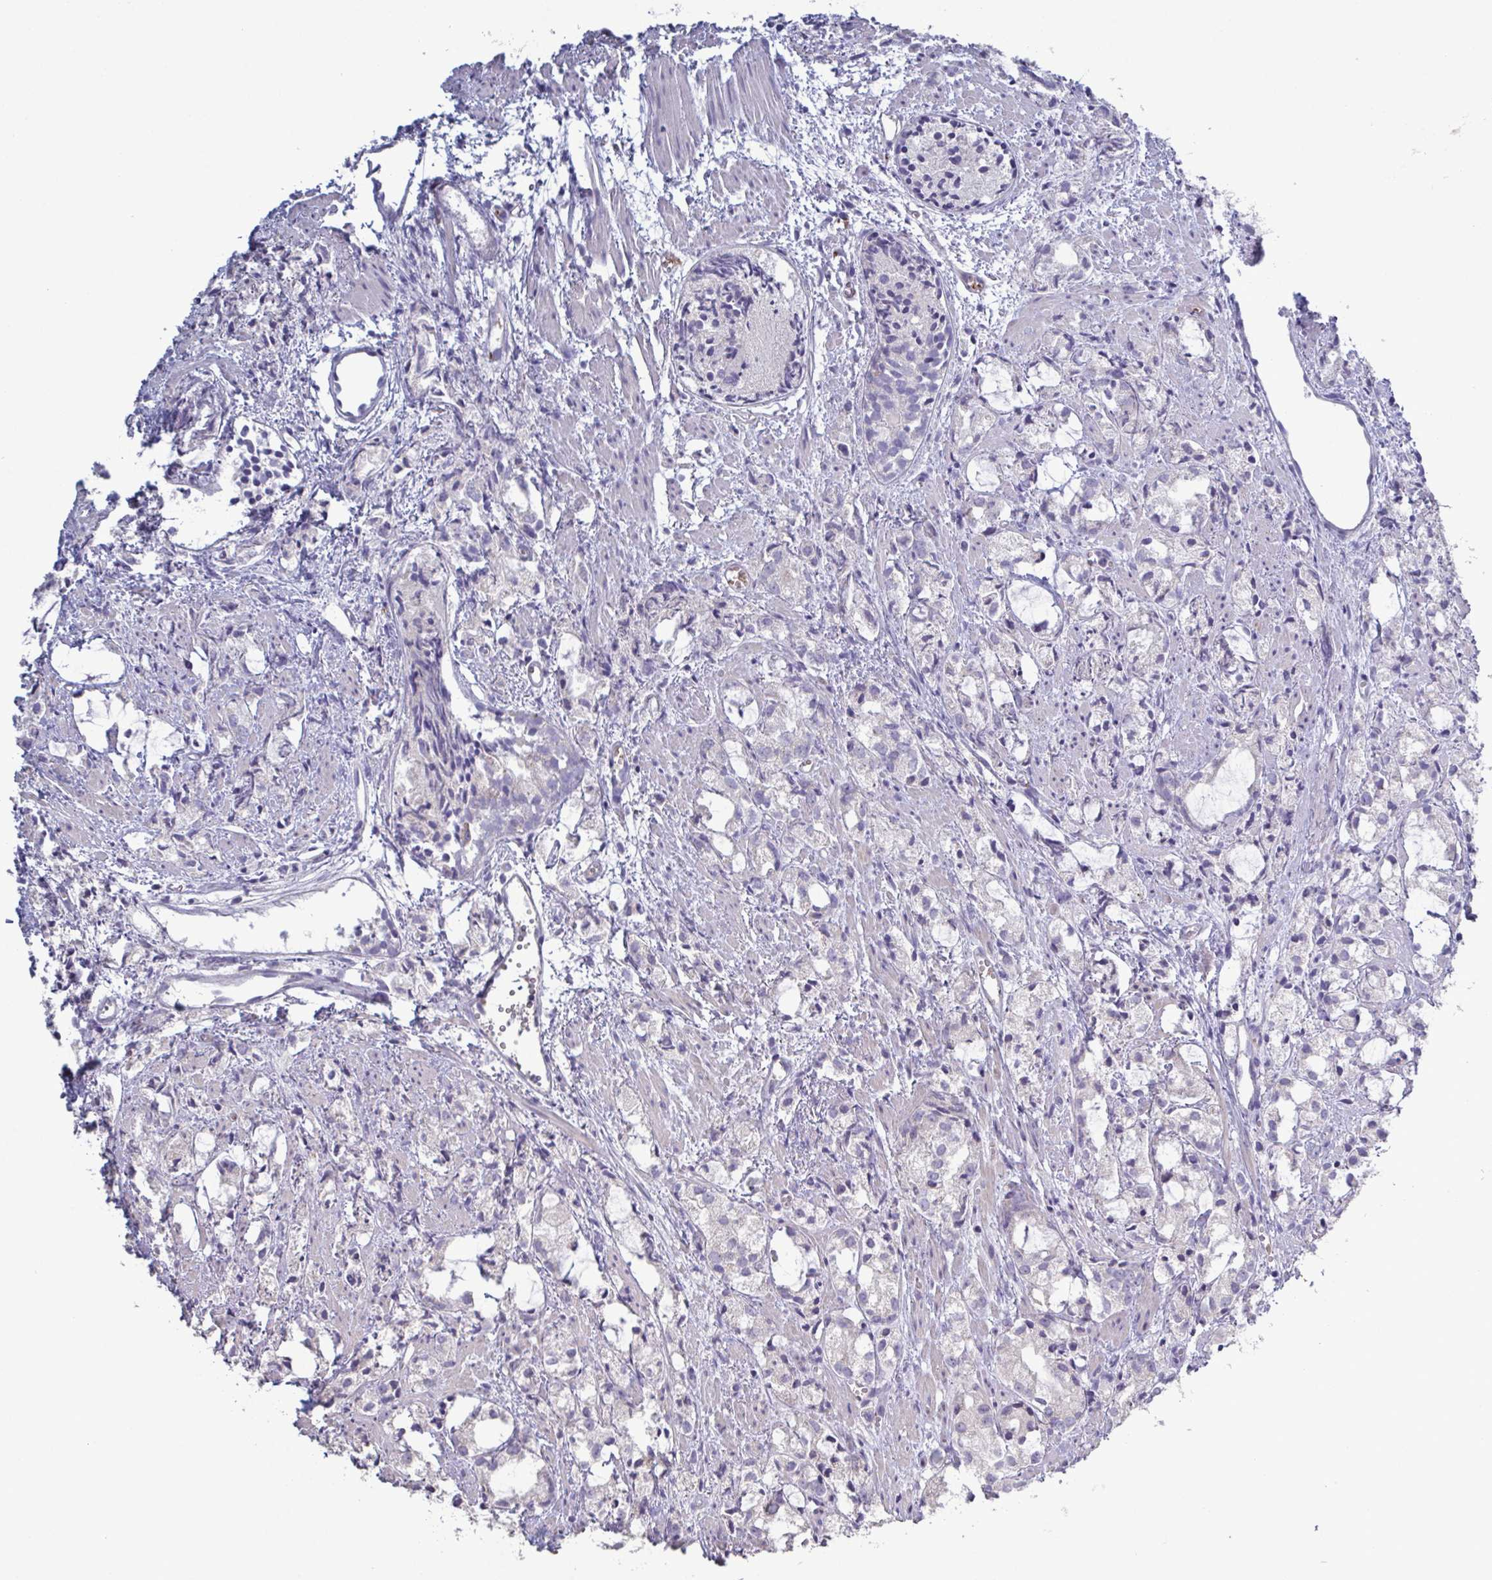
{"staining": {"intensity": "negative", "quantity": "none", "location": "none"}, "tissue": "prostate cancer", "cell_type": "Tumor cells", "image_type": "cancer", "snomed": [{"axis": "morphology", "description": "Adenocarcinoma, High grade"}, {"axis": "topography", "description": "Prostate"}], "caption": "Tumor cells are negative for brown protein staining in prostate cancer. (IHC, brightfield microscopy, high magnification).", "gene": "GLDC", "patient": {"sex": "male", "age": 85}}